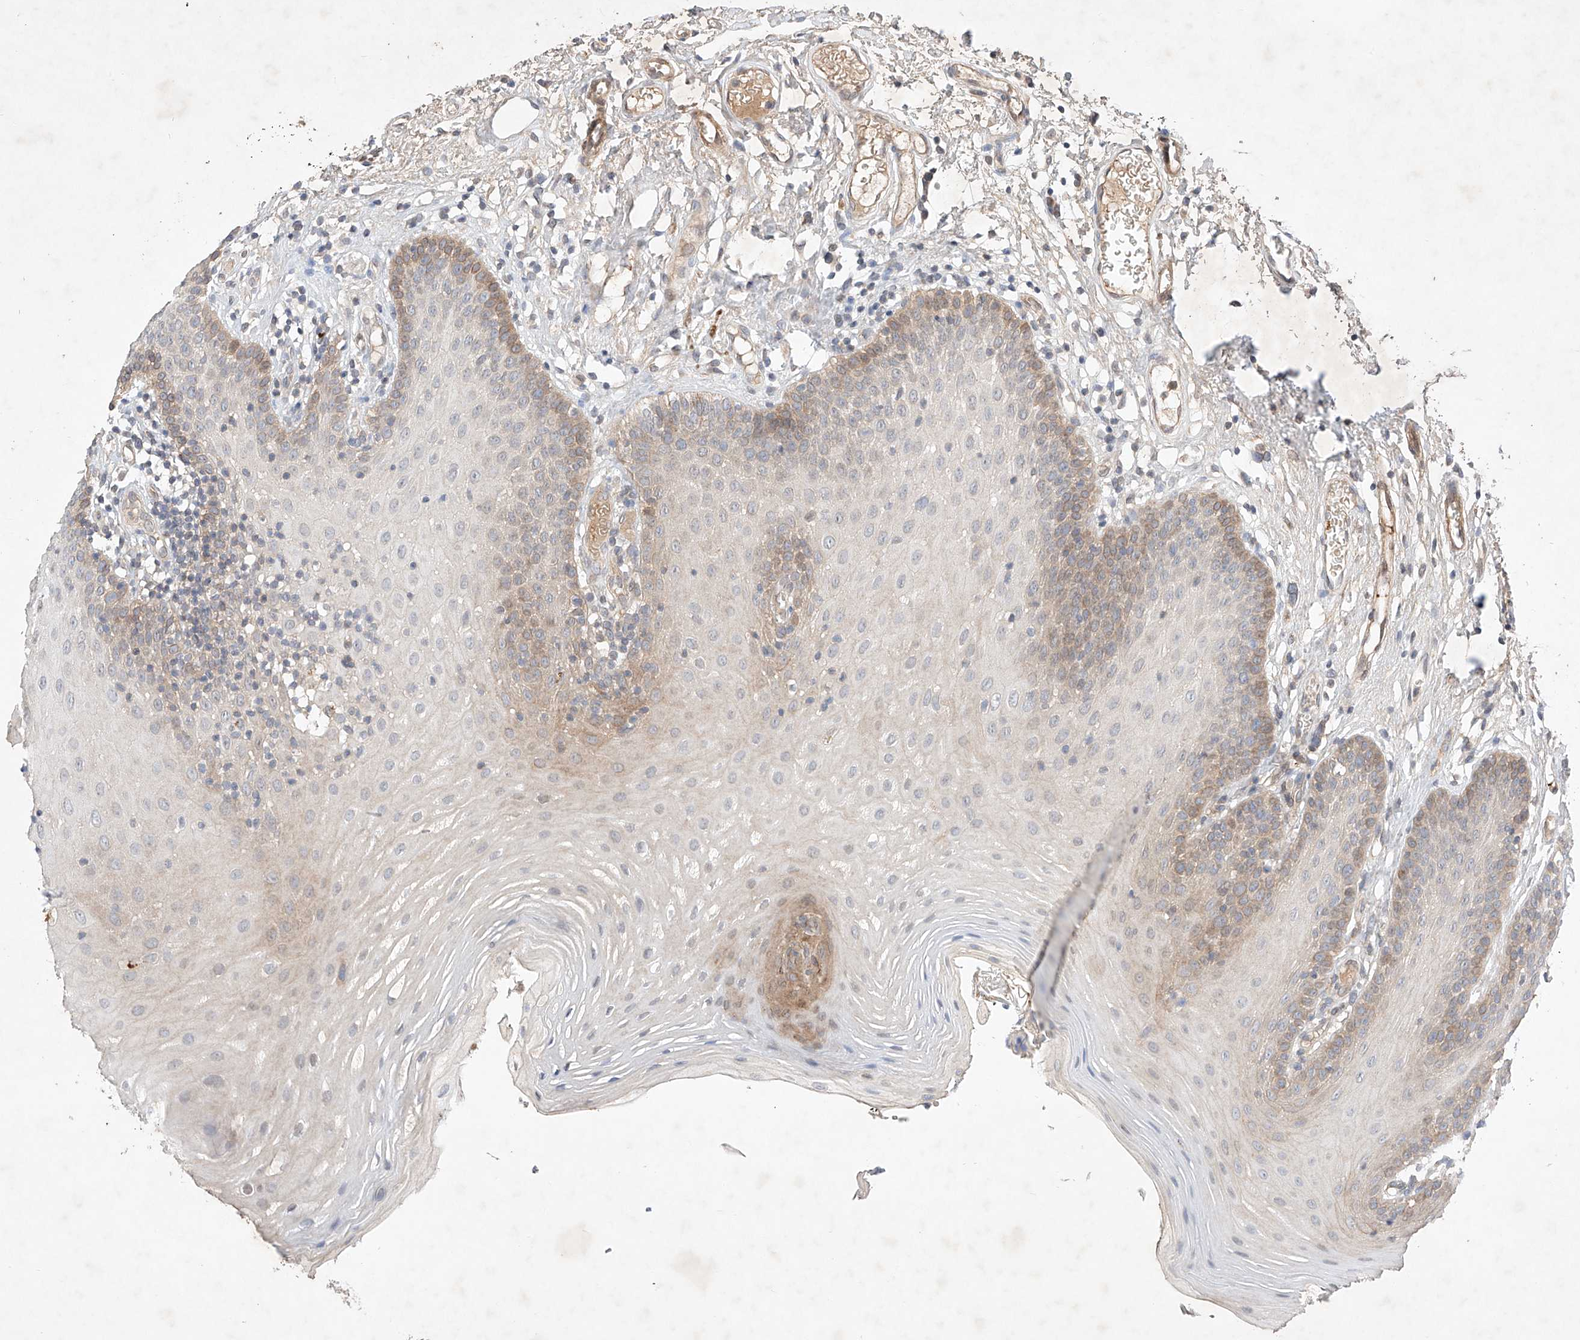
{"staining": {"intensity": "moderate", "quantity": "<25%", "location": "cytoplasmic/membranous"}, "tissue": "oral mucosa", "cell_type": "Squamous epithelial cells", "image_type": "normal", "snomed": [{"axis": "morphology", "description": "Normal tissue, NOS"}, {"axis": "topography", "description": "Oral tissue"}], "caption": "A histopathology image showing moderate cytoplasmic/membranous expression in about <25% of squamous epithelial cells in normal oral mucosa, as visualized by brown immunohistochemical staining.", "gene": "ZNF124", "patient": {"sex": "male", "age": 74}}